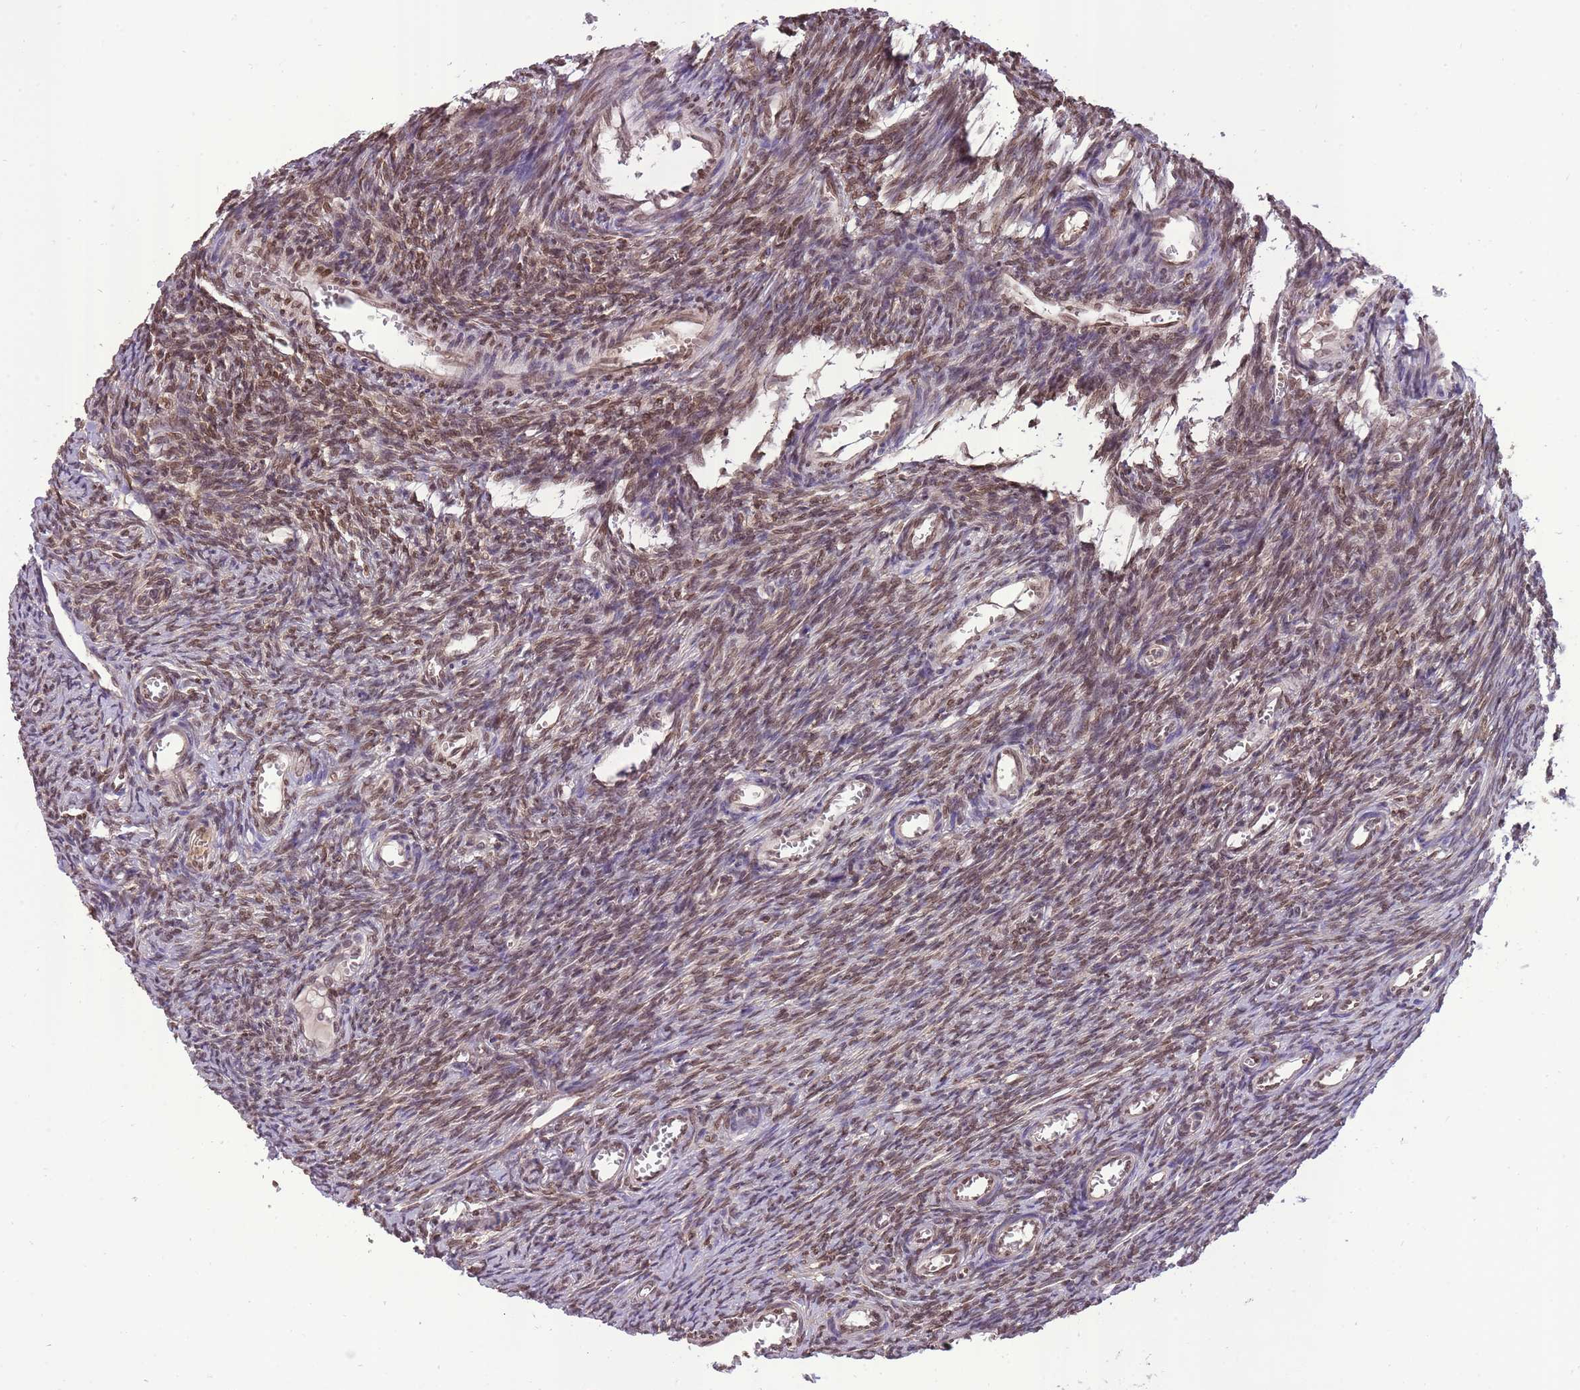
{"staining": {"intensity": "moderate", "quantity": ">75%", "location": "nuclear"}, "tissue": "ovary", "cell_type": "Ovarian stroma cells", "image_type": "normal", "snomed": [{"axis": "morphology", "description": "Normal tissue, NOS"}, {"axis": "topography", "description": "Ovary"}], "caption": "Moderate nuclear staining for a protein is seen in about >75% of ovarian stroma cells of unremarkable ovary using immunohistochemistry (IHC).", "gene": "CDIP1", "patient": {"sex": "female", "age": 44}}